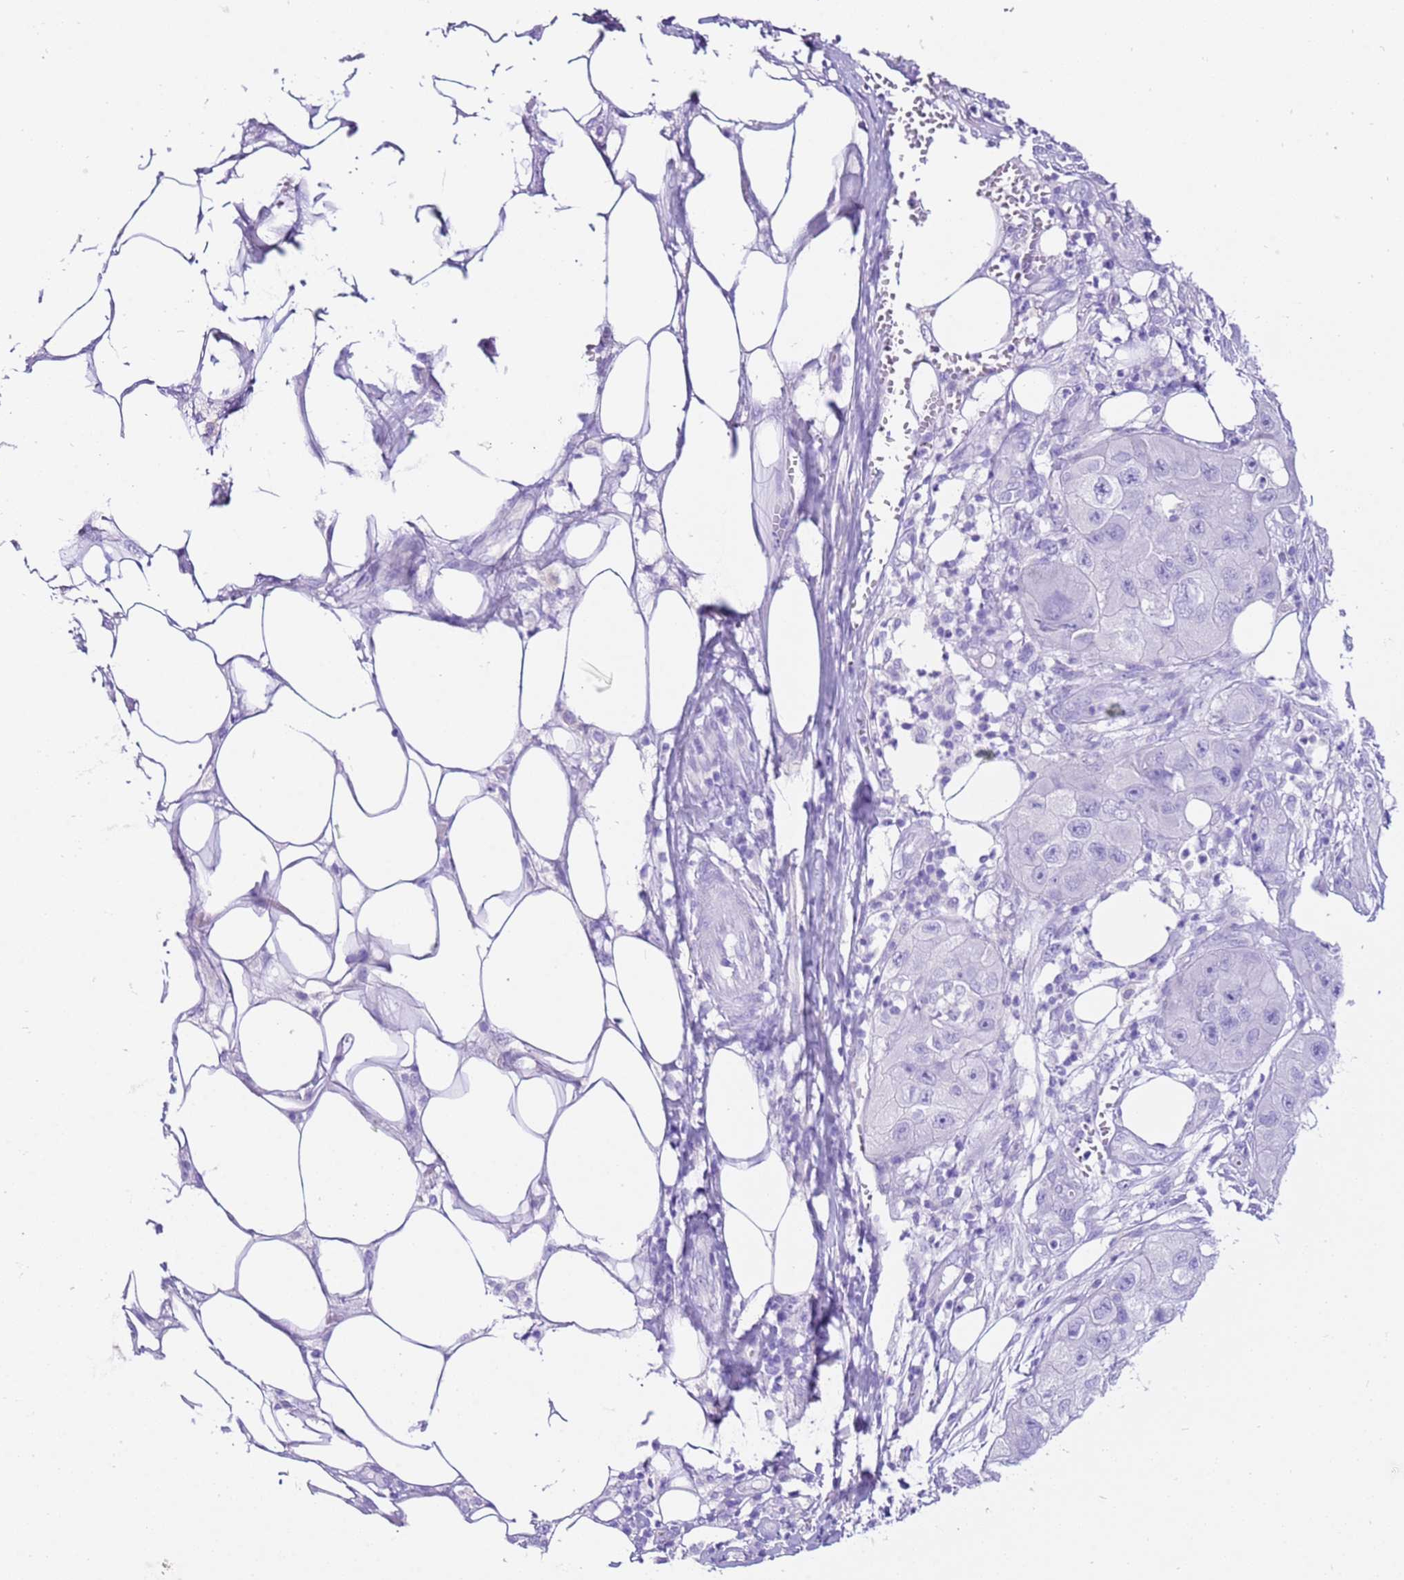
{"staining": {"intensity": "negative", "quantity": "none", "location": "none"}, "tissue": "skin cancer", "cell_type": "Tumor cells", "image_type": "cancer", "snomed": [{"axis": "morphology", "description": "Squamous cell carcinoma, NOS"}, {"axis": "topography", "description": "Skin"}, {"axis": "topography", "description": "Subcutis"}], "caption": "IHC micrograph of neoplastic tissue: human skin cancer stained with DAB (3,3'-diaminobenzidine) demonstrates no significant protein expression in tumor cells.", "gene": "CPB1", "patient": {"sex": "male", "age": 73}}